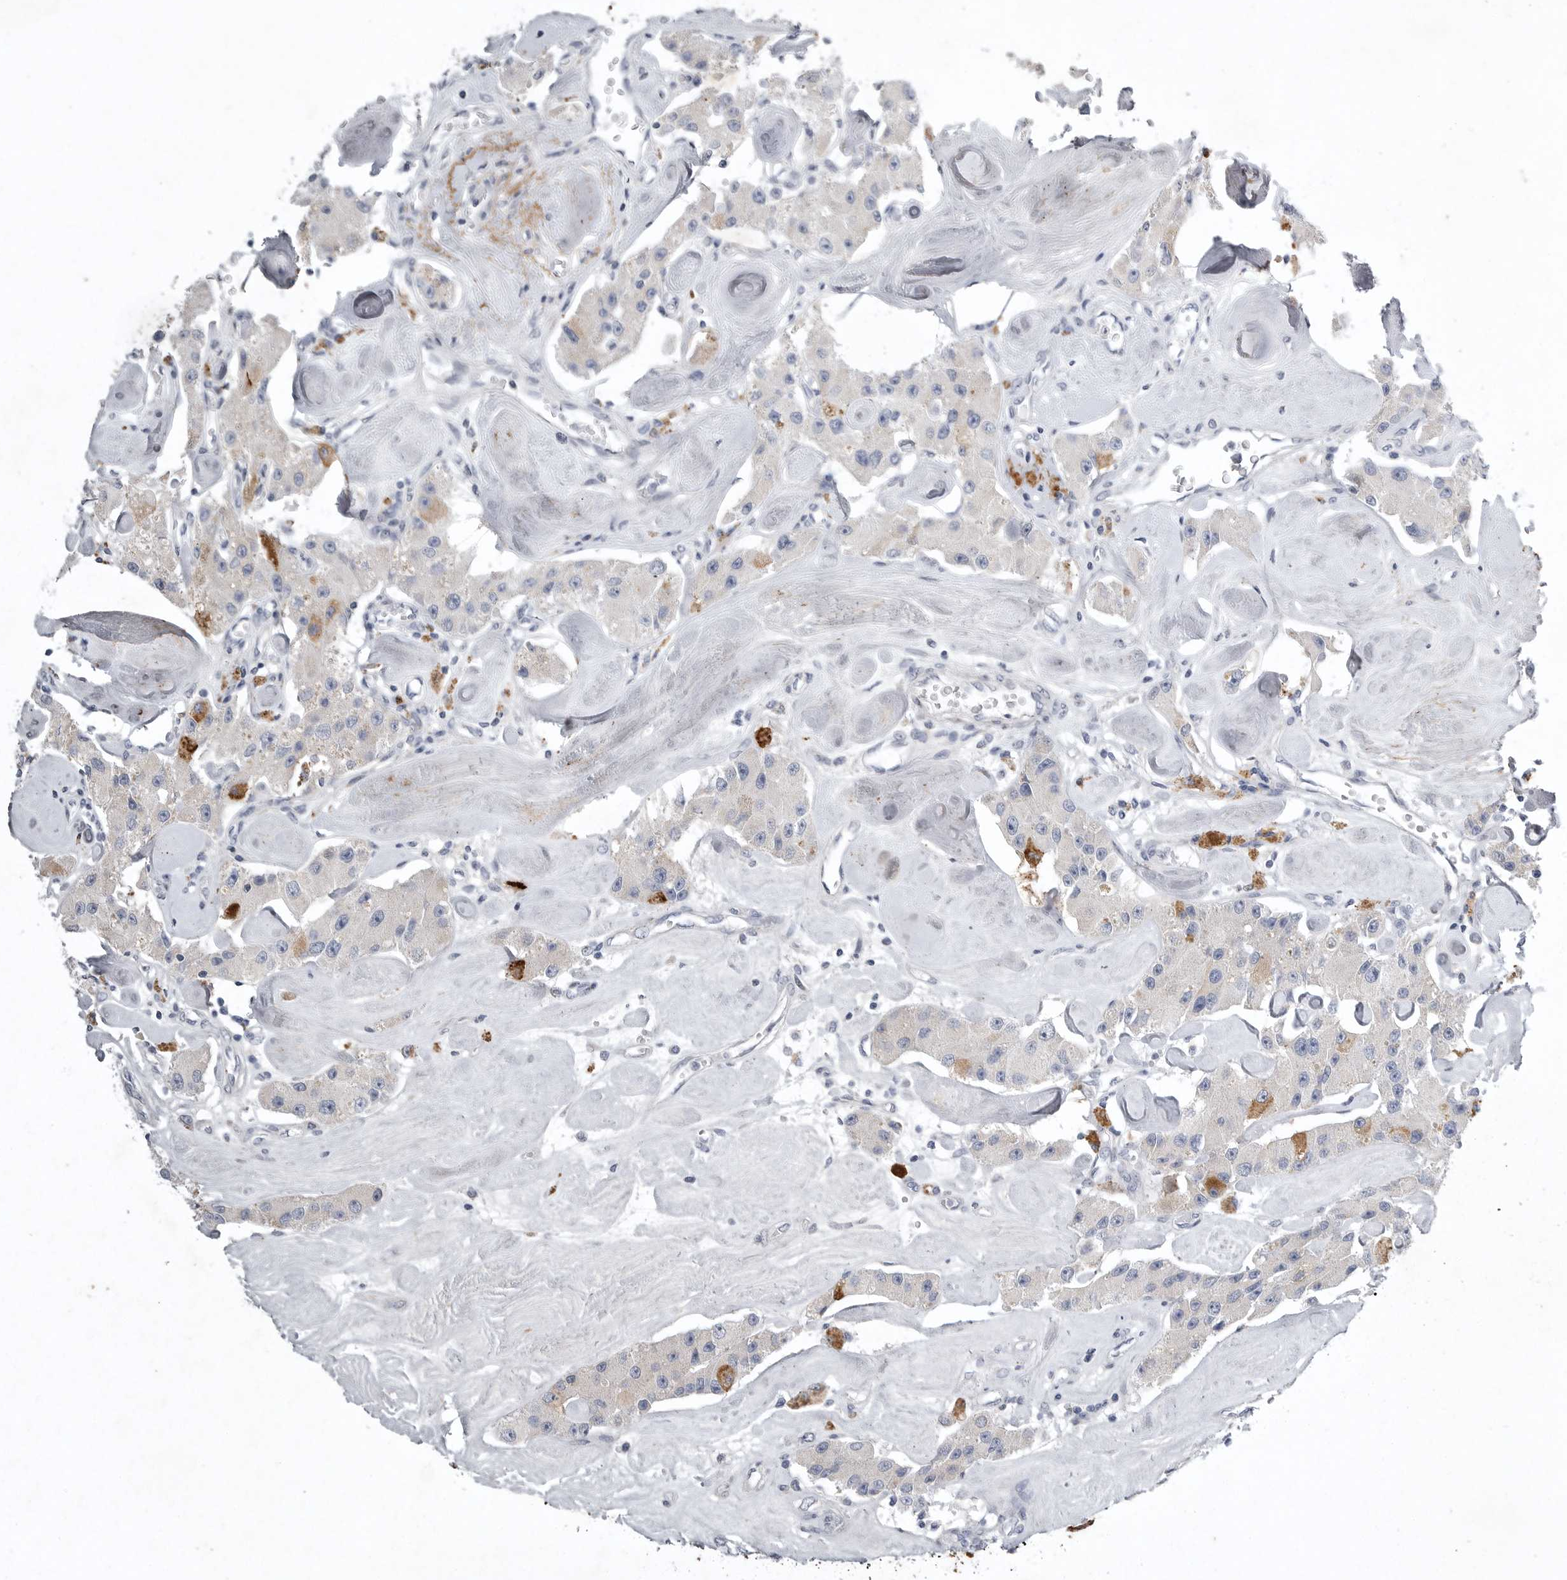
{"staining": {"intensity": "negative", "quantity": "none", "location": "none"}, "tissue": "carcinoid", "cell_type": "Tumor cells", "image_type": "cancer", "snomed": [{"axis": "morphology", "description": "Carcinoid, malignant, NOS"}, {"axis": "topography", "description": "Pancreas"}], "caption": "Tumor cells show no significant staining in carcinoid.", "gene": "CRP", "patient": {"sex": "male", "age": 41}}